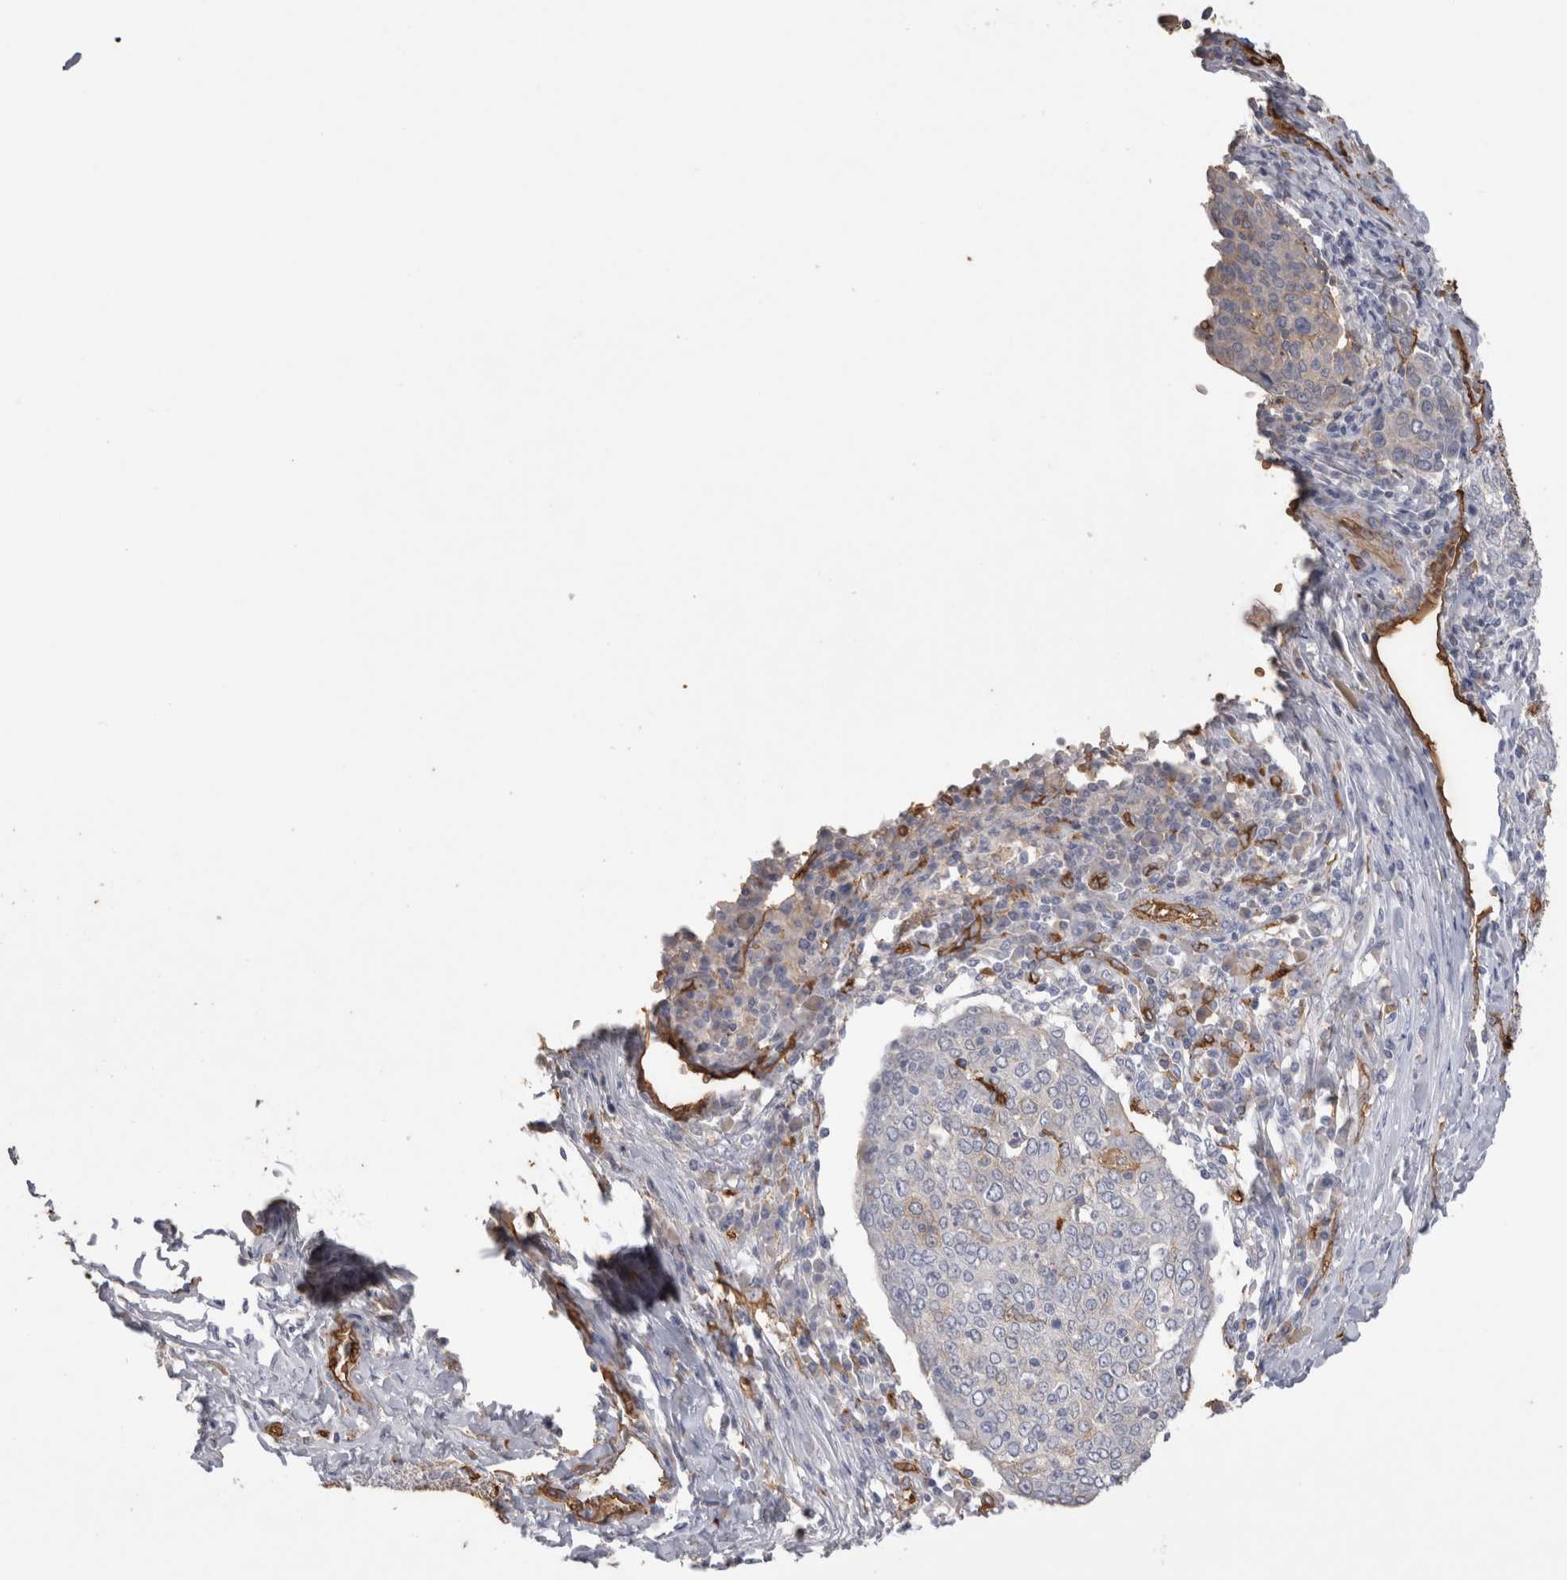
{"staining": {"intensity": "negative", "quantity": "none", "location": "none"}, "tissue": "cervical cancer", "cell_type": "Tumor cells", "image_type": "cancer", "snomed": [{"axis": "morphology", "description": "Squamous cell carcinoma, NOS"}, {"axis": "topography", "description": "Cervix"}], "caption": "IHC of human cervical squamous cell carcinoma reveals no expression in tumor cells.", "gene": "IL17RC", "patient": {"sex": "female", "age": 40}}